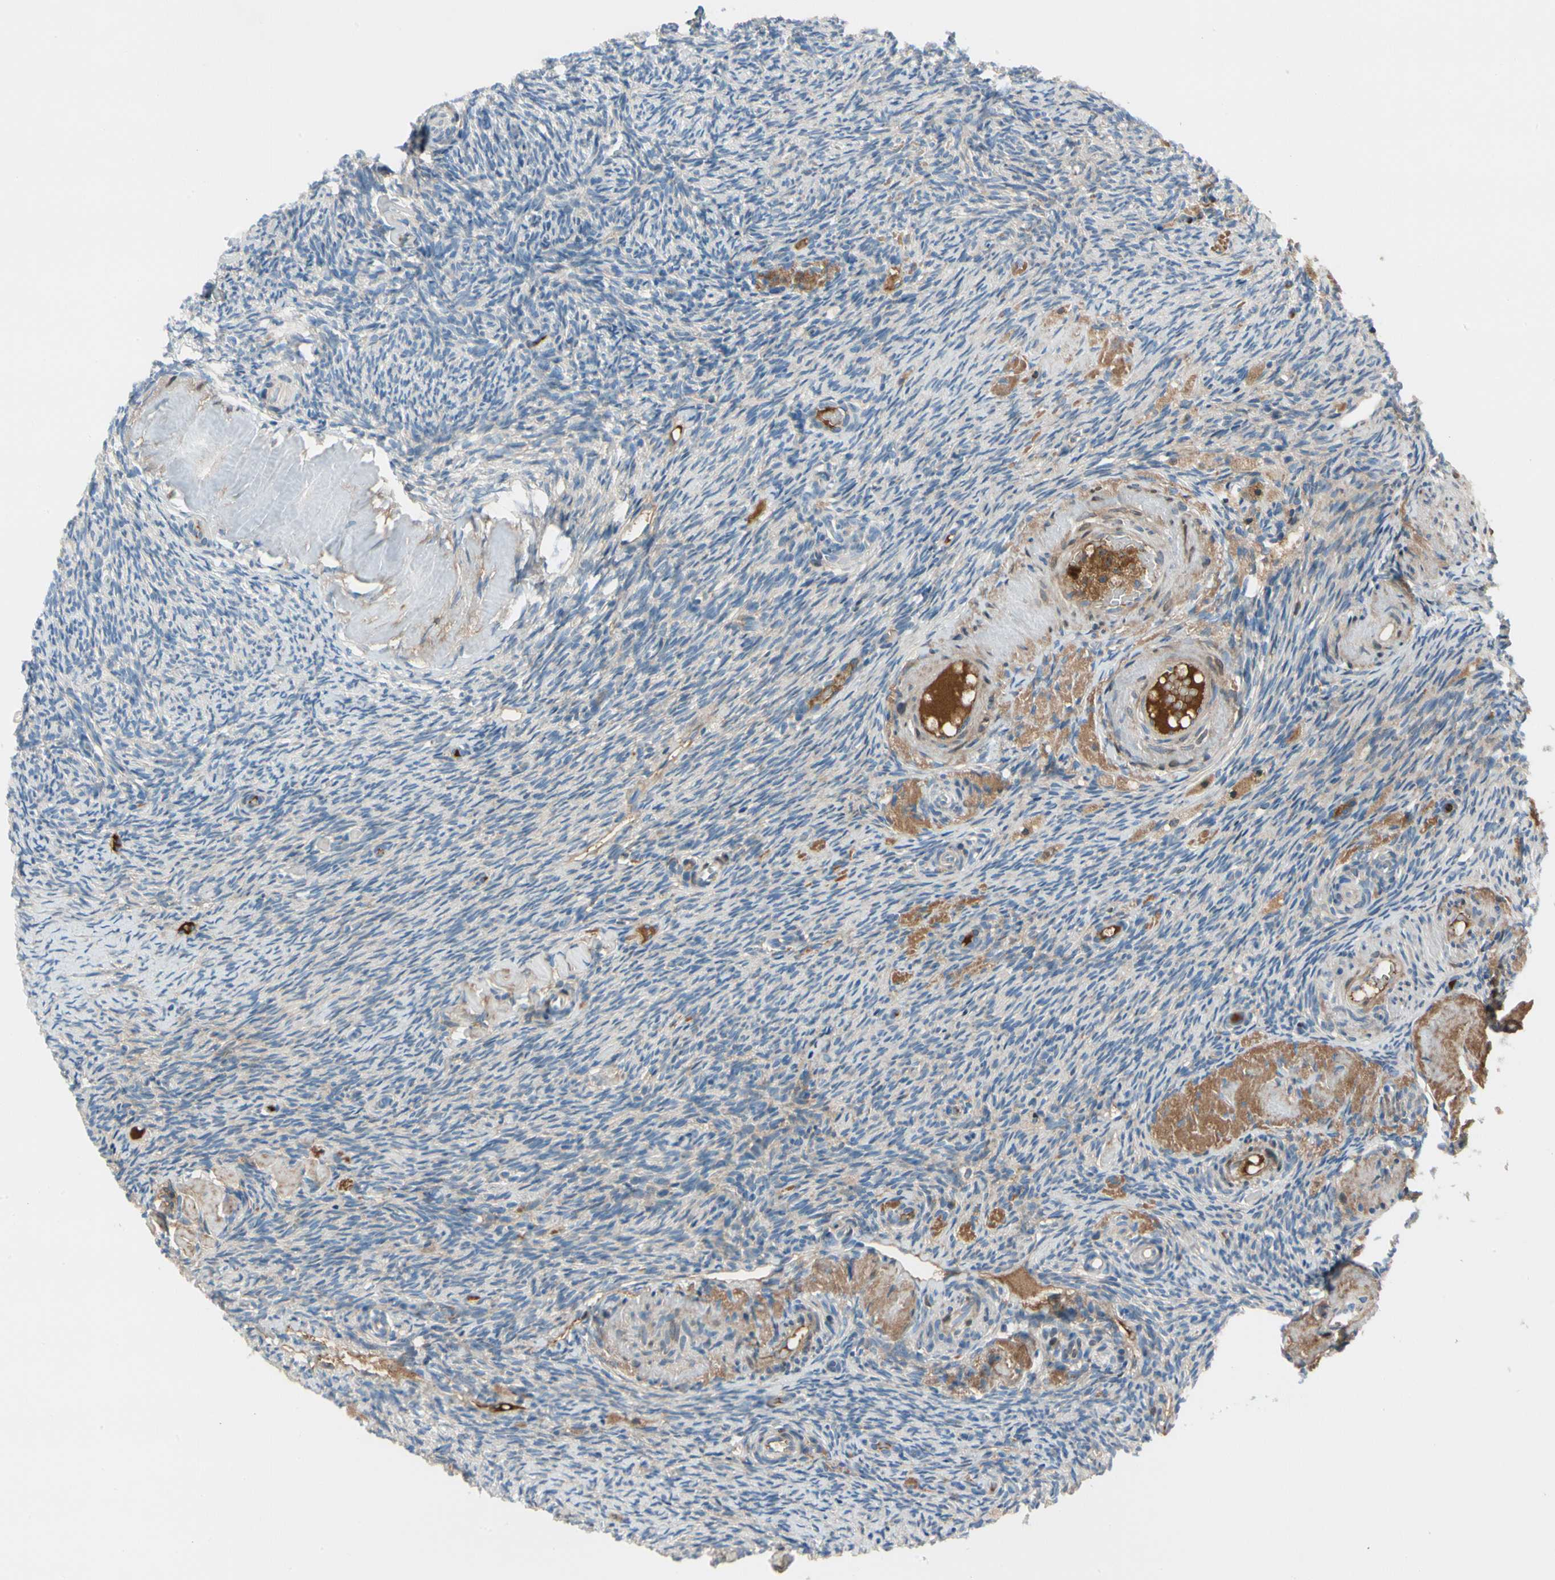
{"staining": {"intensity": "negative", "quantity": "none", "location": "none"}, "tissue": "ovary", "cell_type": "Ovarian stroma cells", "image_type": "normal", "snomed": [{"axis": "morphology", "description": "Normal tissue, NOS"}, {"axis": "topography", "description": "Ovary"}], "caption": "An IHC image of normal ovary is shown. There is no staining in ovarian stroma cells of ovary. (Brightfield microscopy of DAB immunohistochemistry (IHC) at high magnification).", "gene": "HJURP", "patient": {"sex": "female", "age": 60}}